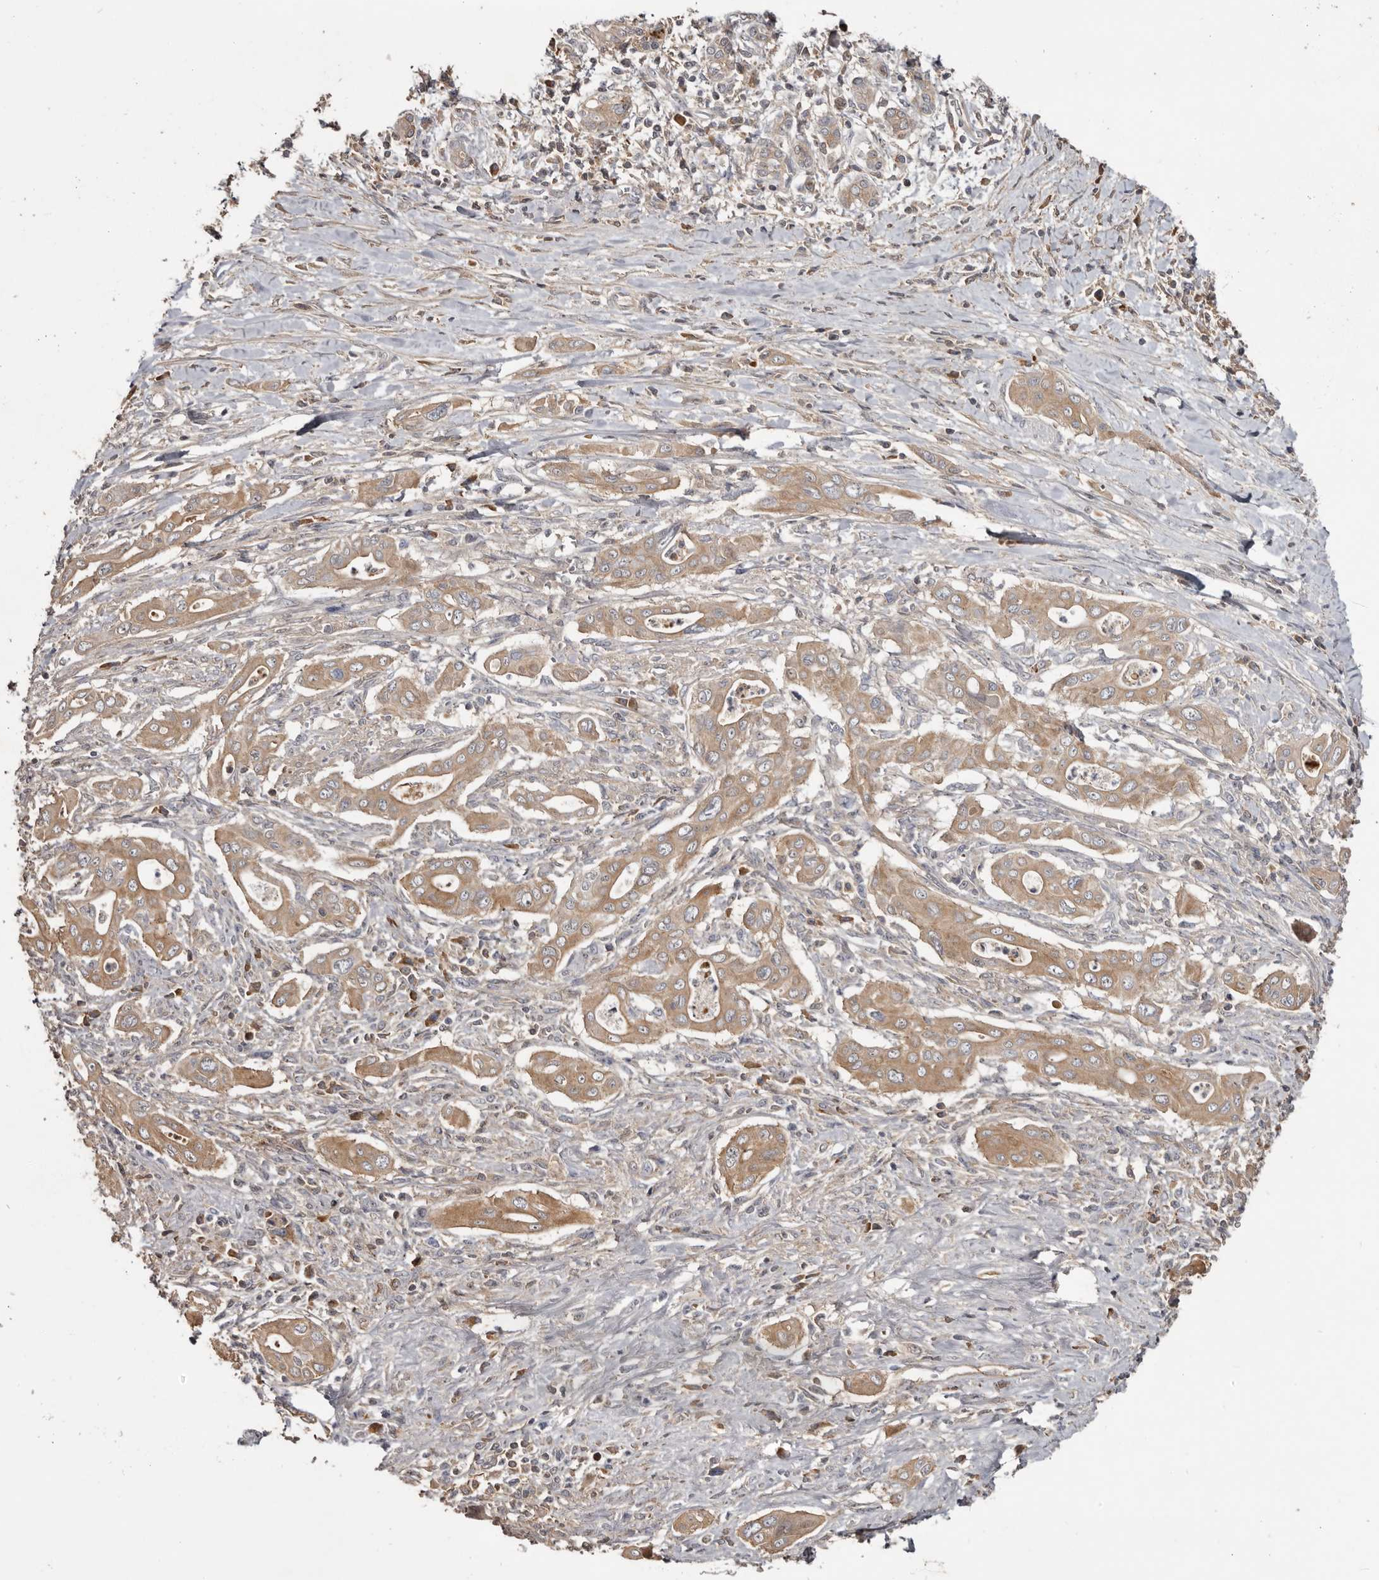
{"staining": {"intensity": "moderate", "quantity": ">75%", "location": "cytoplasmic/membranous"}, "tissue": "pancreatic cancer", "cell_type": "Tumor cells", "image_type": "cancer", "snomed": [{"axis": "morphology", "description": "Adenocarcinoma, NOS"}, {"axis": "topography", "description": "Pancreas"}], "caption": "A photomicrograph of human pancreatic cancer (adenocarcinoma) stained for a protein exhibits moderate cytoplasmic/membranous brown staining in tumor cells.", "gene": "TTC39A", "patient": {"sex": "male", "age": 58}}